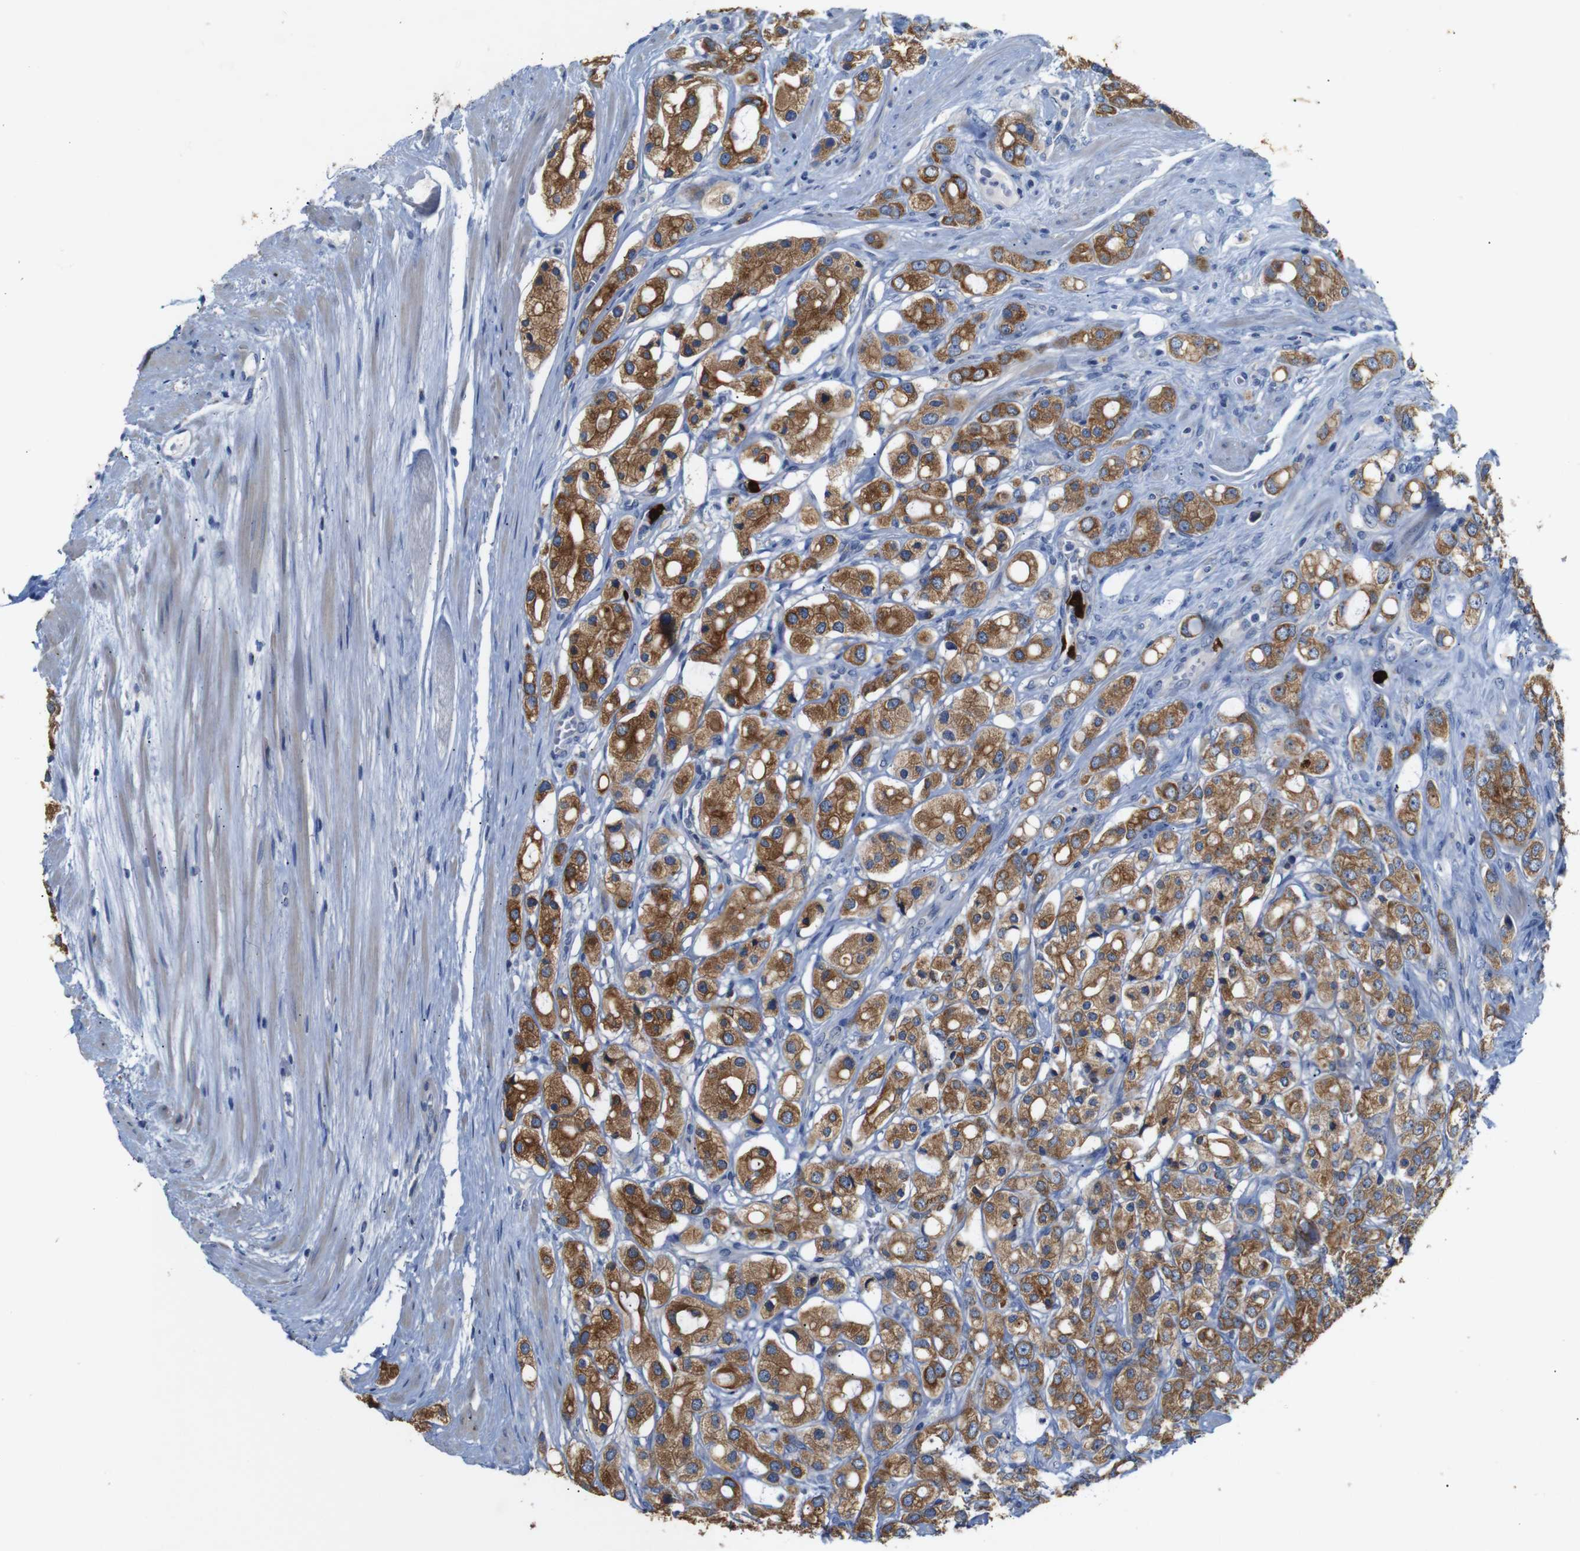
{"staining": {"intensity": "strong", "quantity": ">75%", "location": "cytoplasmic/membranous"}, "tissue": "prostate cancer", "cell_type": "Tumor cells", "image_type": "cancer", "snomed": [{"axis": "morphology", "description": "Adenocarcinoma, High grade"}, {"axis": "topography", "description": "Prostate"}], "caption": "Human prostate cancer (adenocarcinoma (high-grade)) stained with a brown dye displays strong cytoplasmic/membranous positive positivity in approximately >75% of tumor cells.", "gene": "ALOX15", "patient": {"sex": "male", "age": 65}}